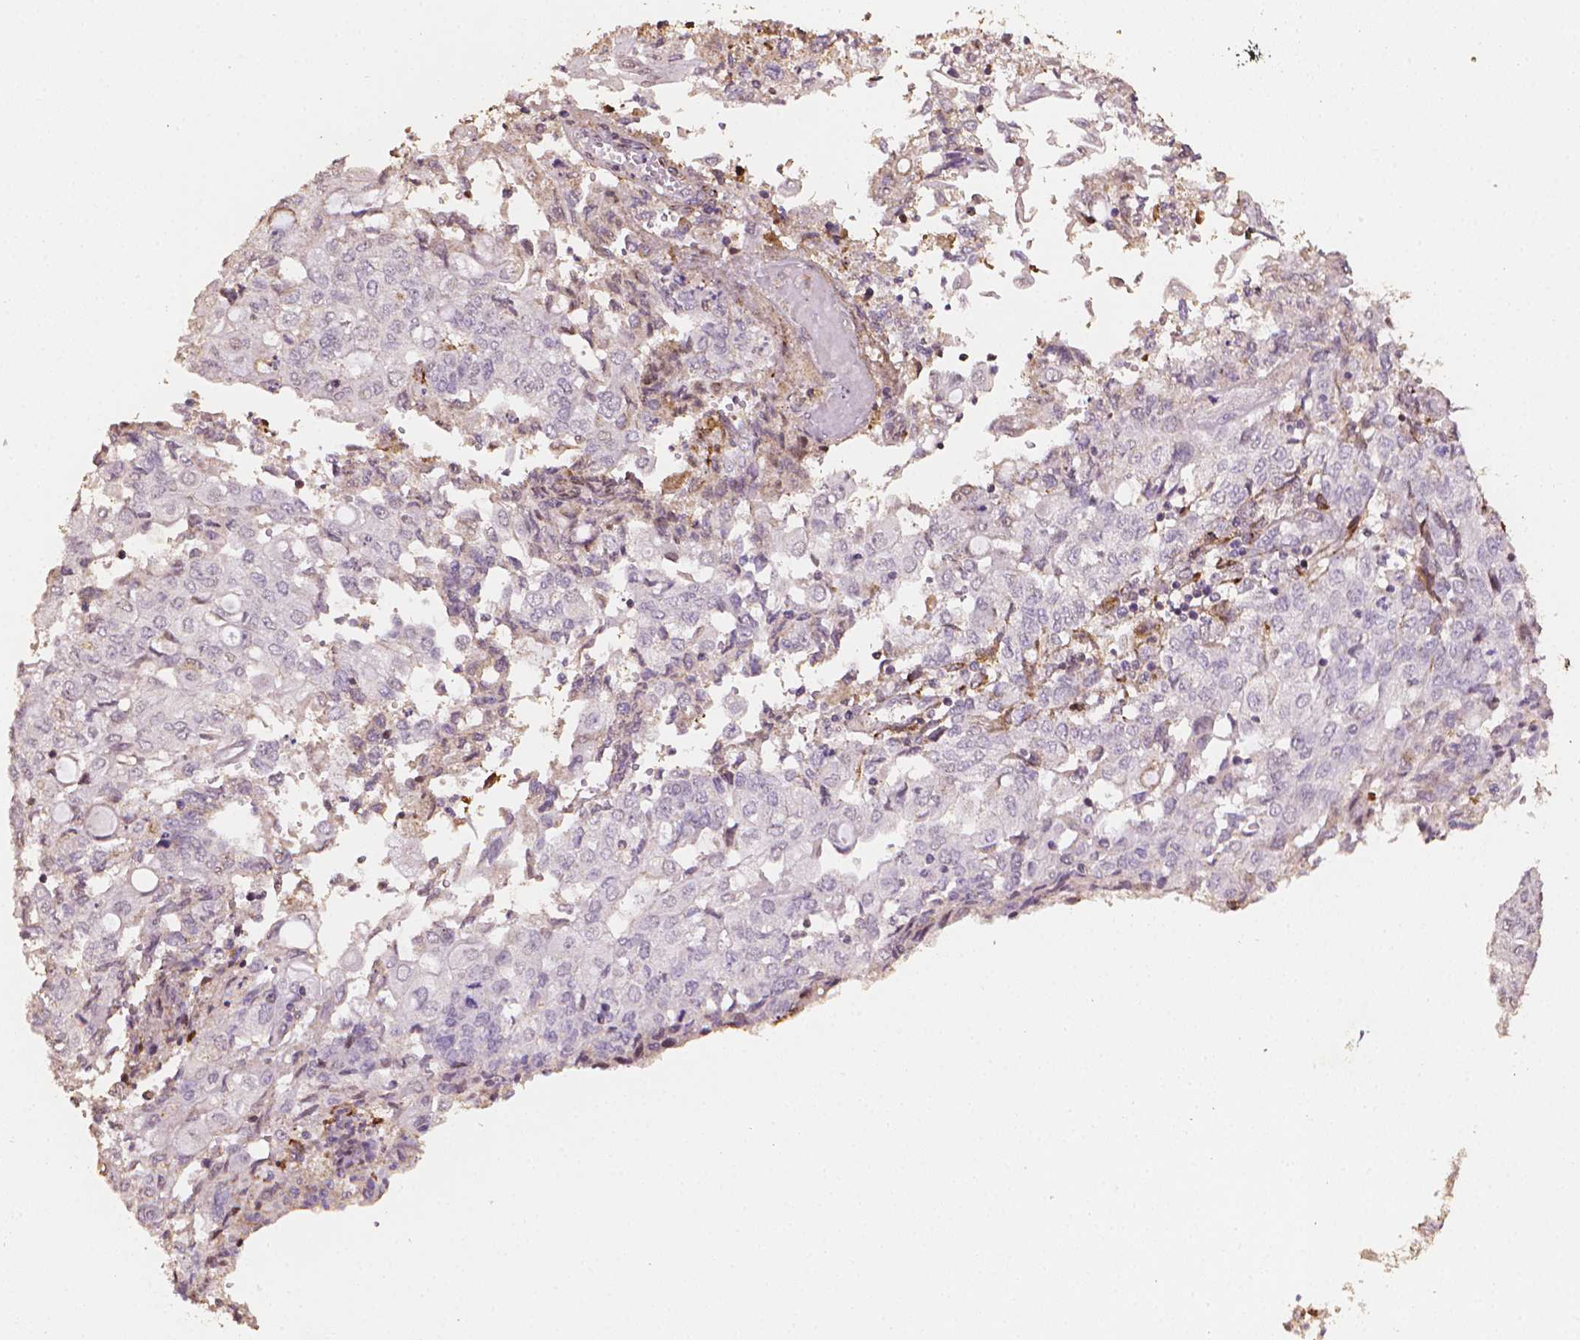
{"staining": {"intensity": "negative", "quantity": "none", "location": "none"}, "tissue": "endometrial cancer", "cell_type": "Tumor cells", "image_type": "cancer", "snomed": [{"axis": "morphology", "description": "Adenocarcinoma, NOS"}, {"axis": "topography", "description": "Endometrium"}], "caption": "Tumor cells show no significant protein expression in endometrial cancer (adenocarcinoma).", "gene": "DCN", "patient": {"sex": "female", "age": 54}}